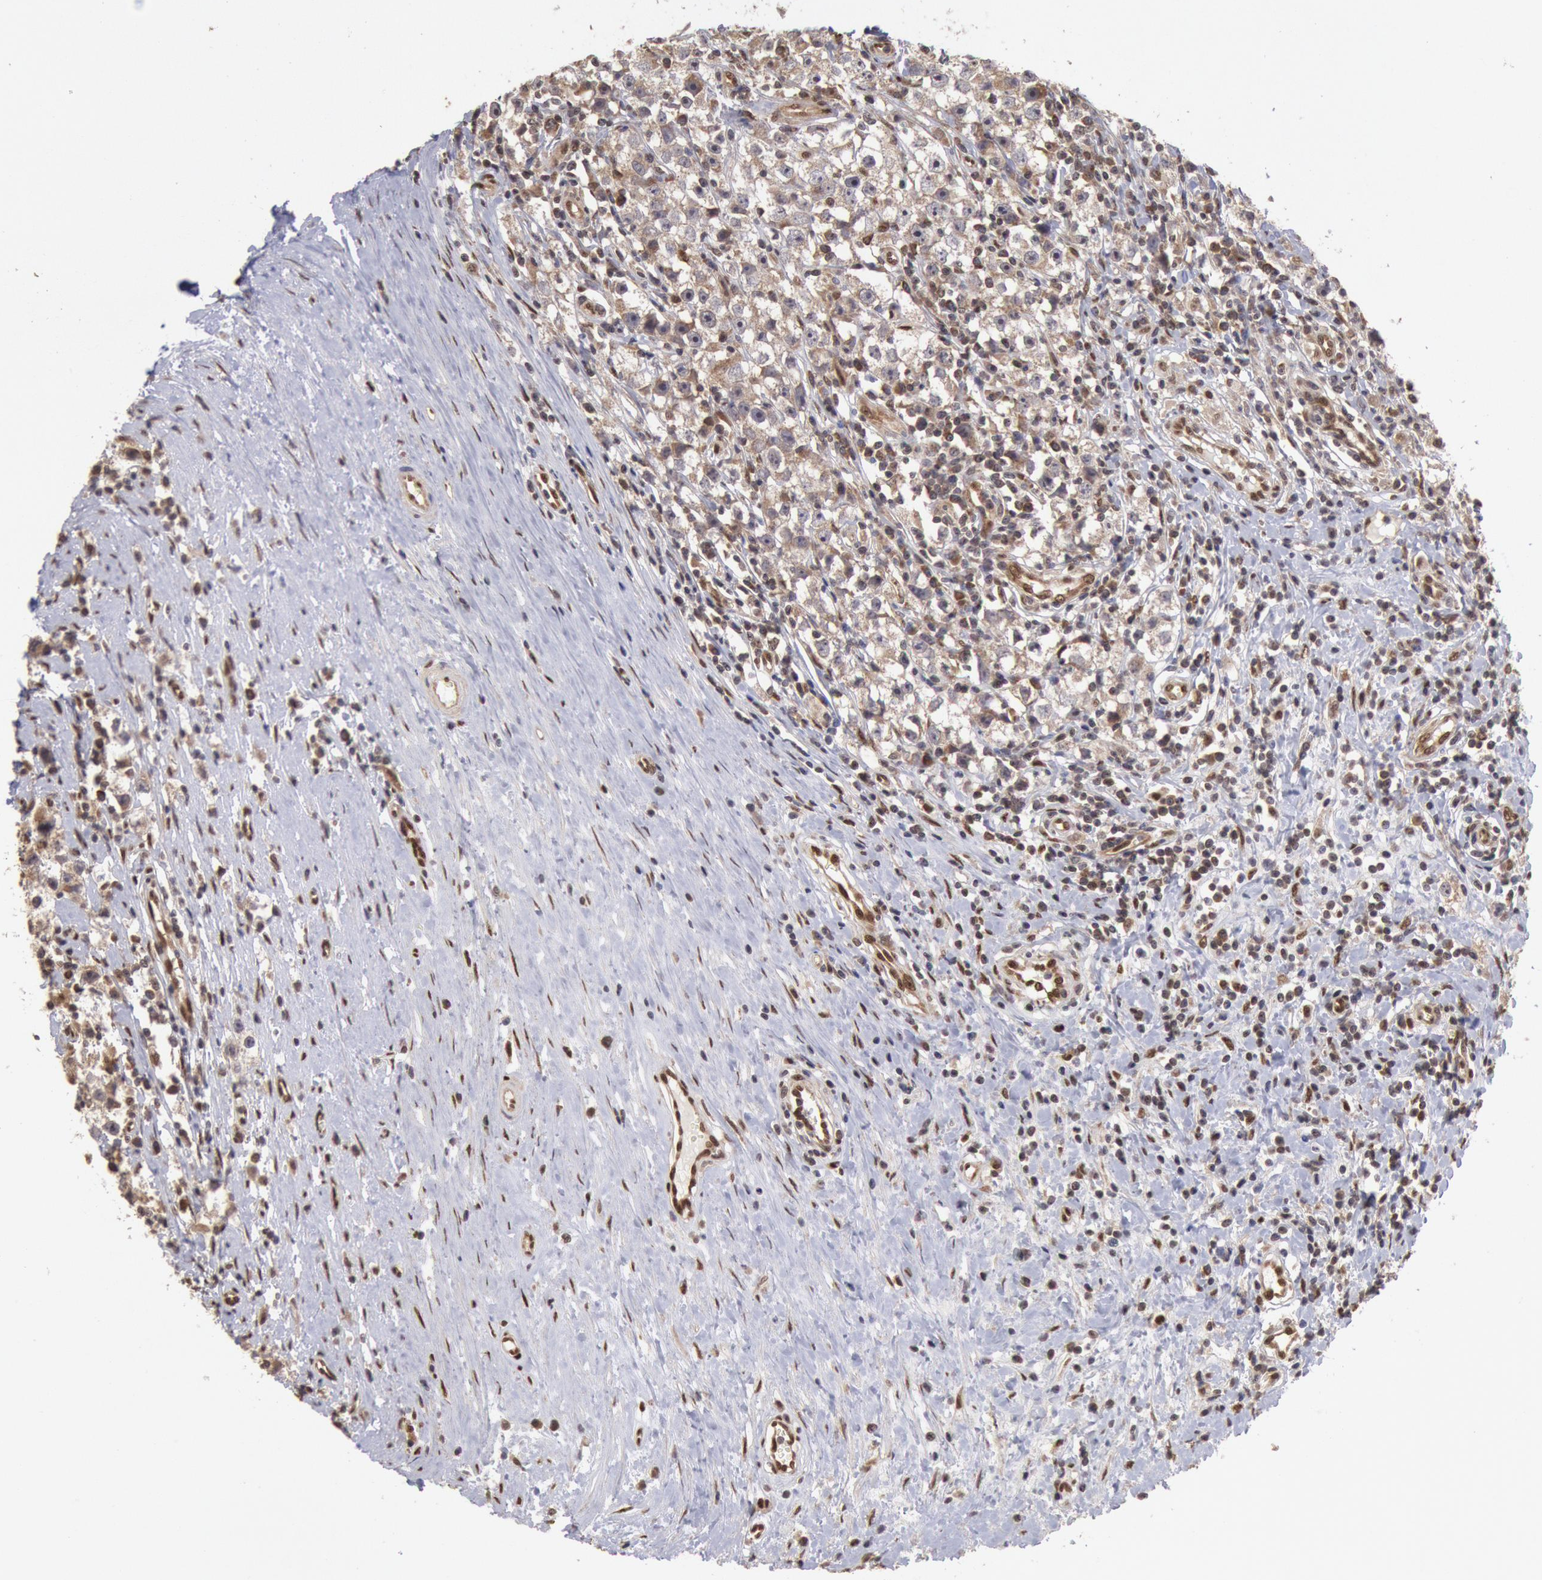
{"staining": {"intensity": "moderate", "quantity": ">75%", "location": "cytoplasmic/membranous"}, "tissue": "testis cancer", "cell_type": "Tumor cells", "image_type": "cancer", "snomed": [{"axis": "morphology", "description": "Seminoma, NOS"}, {"axis": "topography", "description": "Testis"}], "caption": "Protein expression analysis of testis cancer (seminoma) demonstrates moderate cytoplasmic/membranous staining in approximately >75% of tumor cells.", "gene": "STX17", "patient": {"sex": "male", "age": 35}}